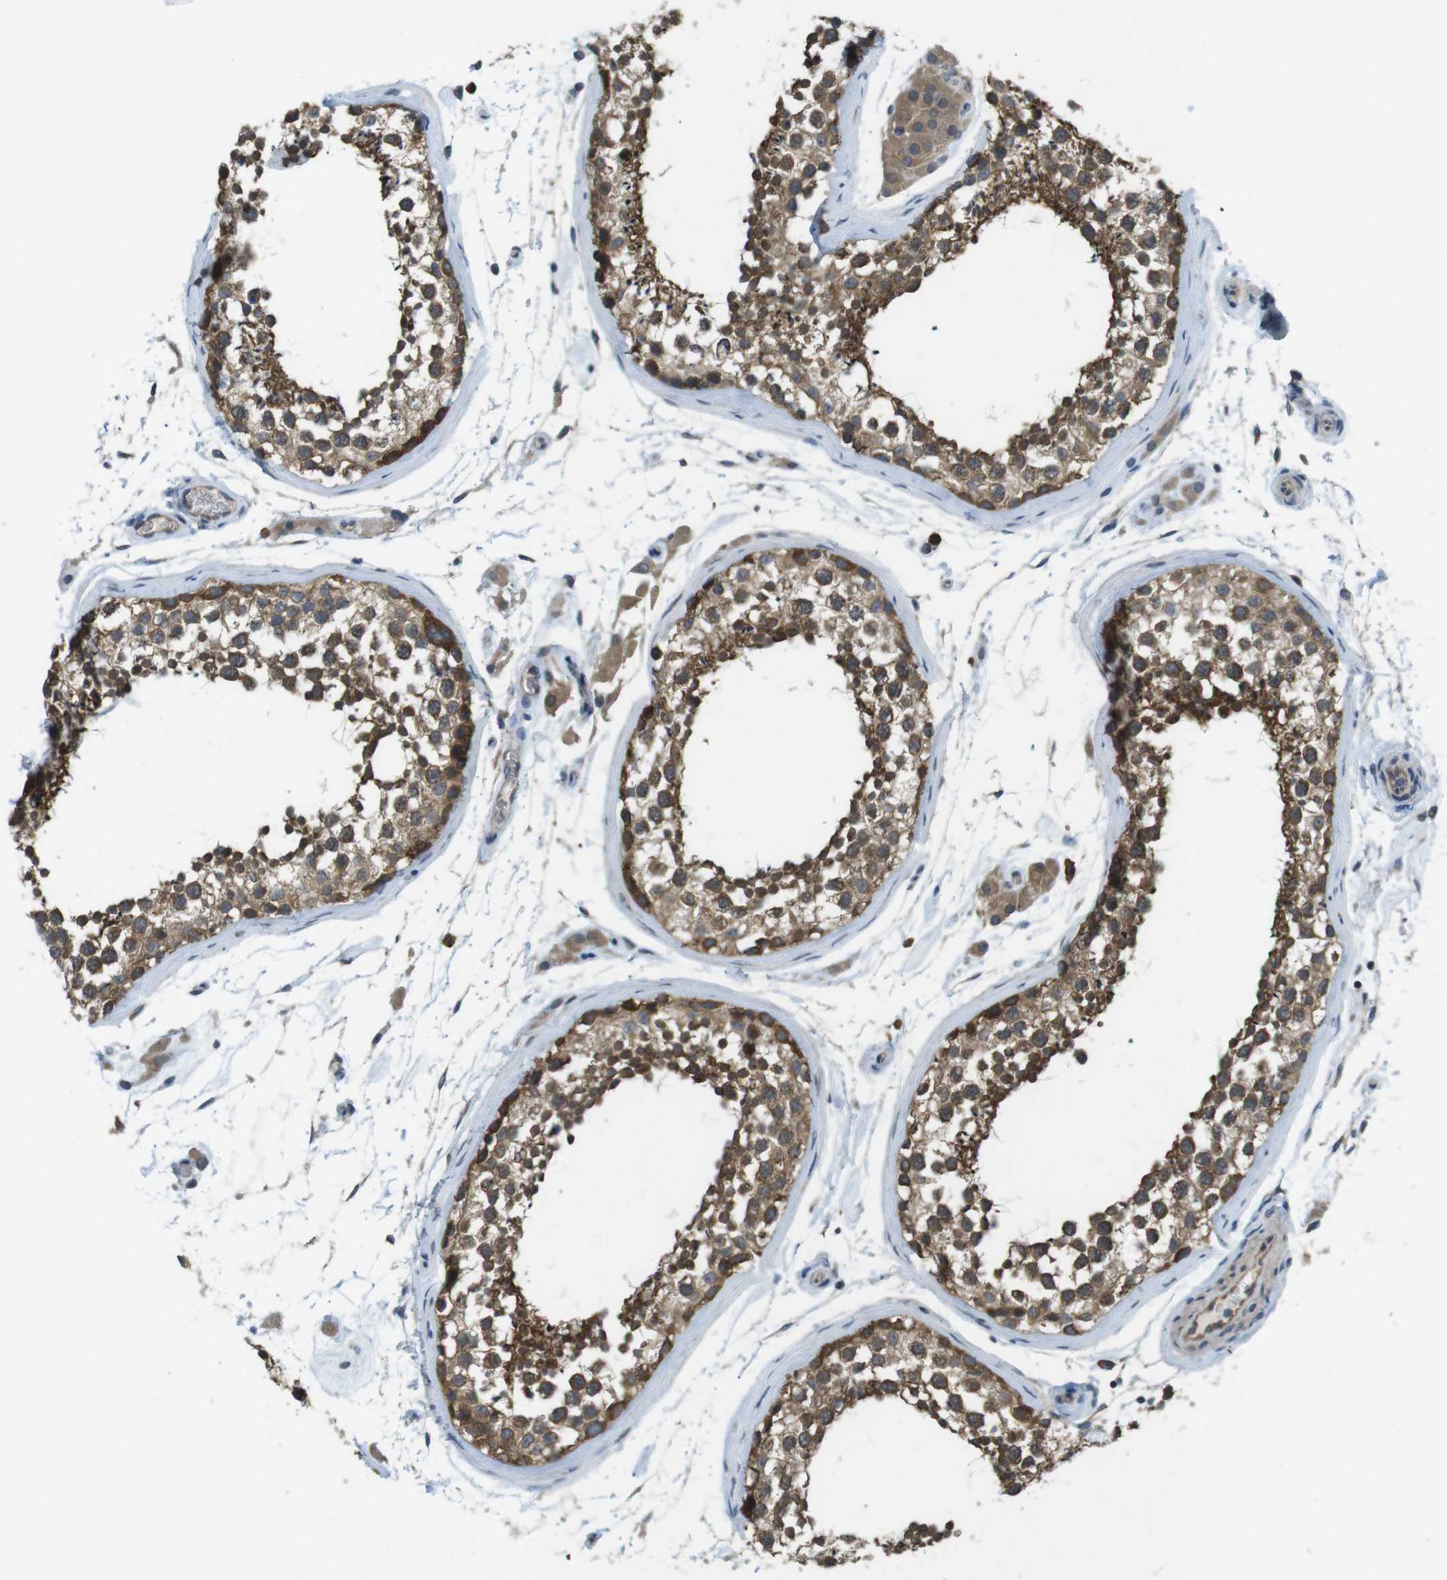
{"staining": {"intensity": "moderate", "quantity": ">75%", "location": "cytoplasmic/membranous"}, "tissue": "testis", "cell_type": "Cells in seminiferous ducts", "image_type": "normal", "snomed": [{"axis": "morphology", "description": "Normal tissue, NOS"}, {"axis": "topography", "description": "Testis"}], "caption": "About >75% of cells in seminiferous ducts in normal testis demonstrate moderate cytoplasmic/membranous protein staining as visualized by brown immunohistochemical staining.", "gene": "SUGT1", "patient": {"sex": "male", "age": 46}}